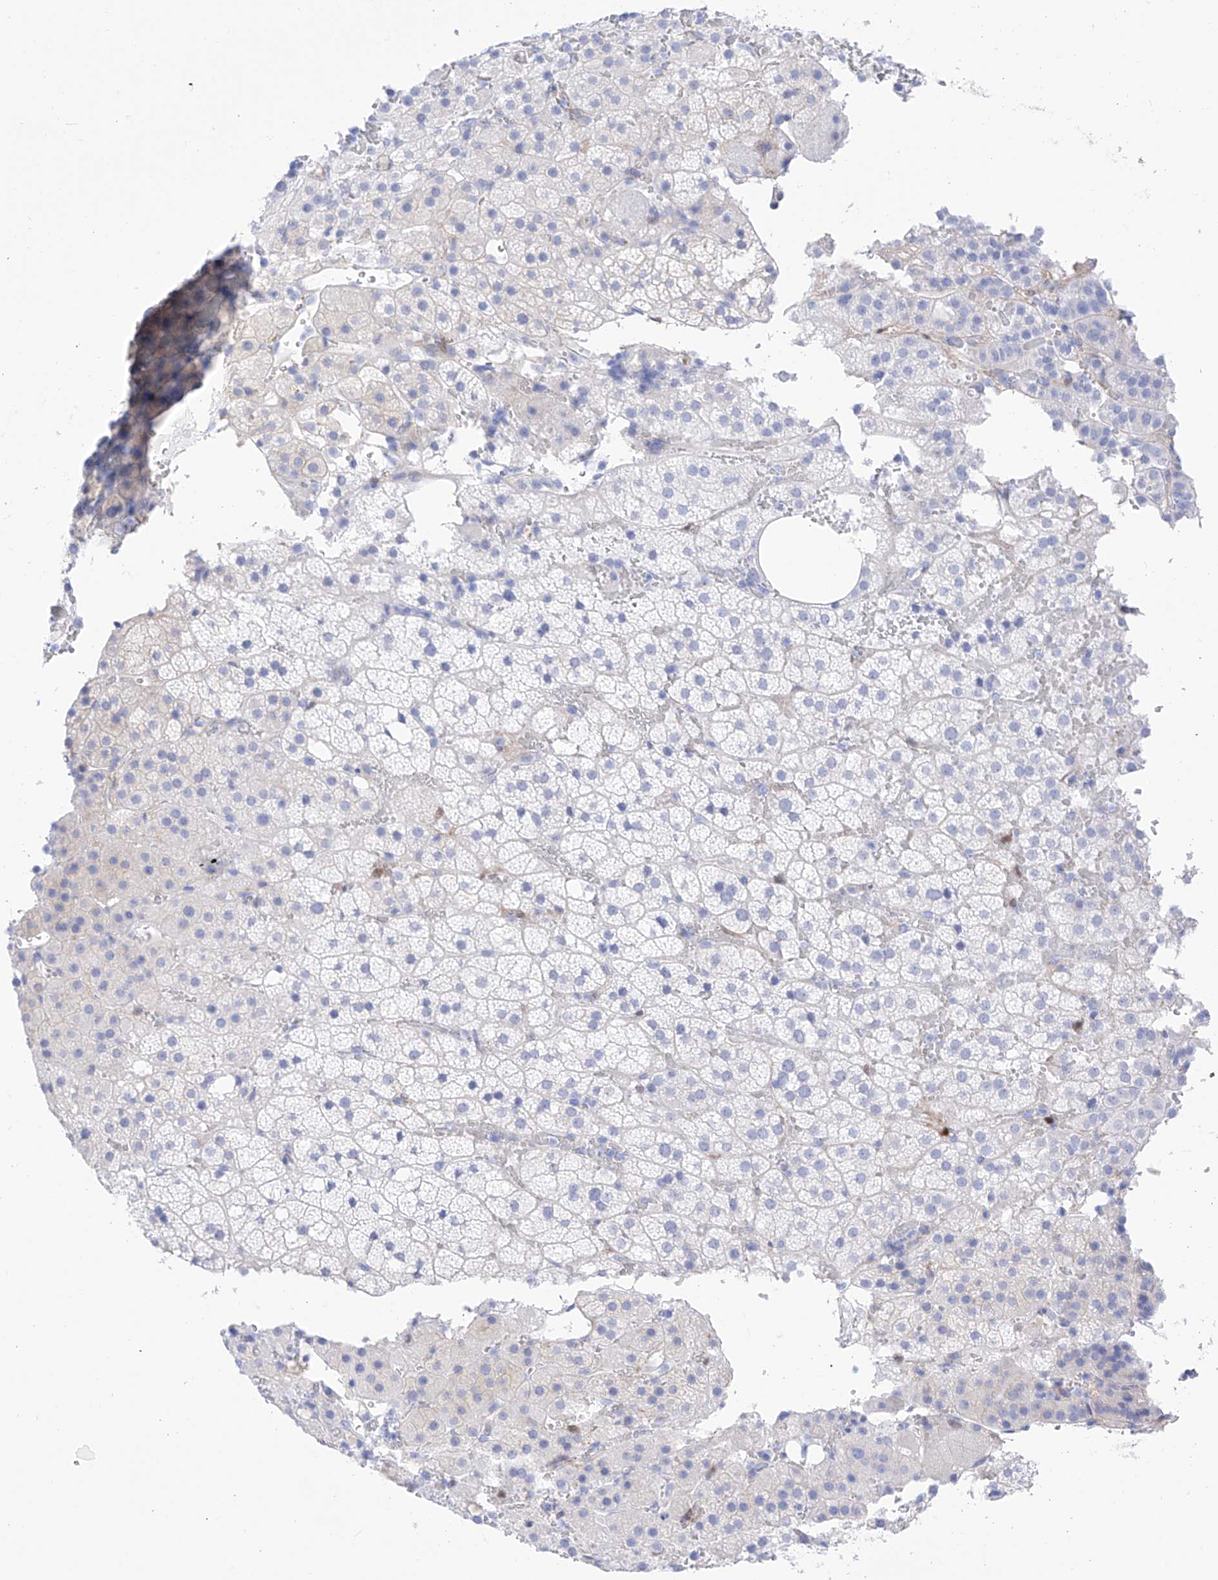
{"staining": {"intensity": "negative", "quantity": "none", "location": "none"}, "tissue": "adrenal gland", "cell_type": "Glandular cells", "image_type": "normal", "snomed": [{"axis": "morphology", "description": "Normal tissue, NOS"}, {"axis": "topography", "description": "Adrenal gland"}], "caption": "A high-resolution photomicrograph shows immunohistochemistry (IHC) staining of unremarkable adrenal gland, which demonstrates no significant expression in glandular cells. (DAB immunohistochemistry with hematoxylin counter stain).", "gene": "TRPC7", "patient": {"sex": "female", "age": 59}}